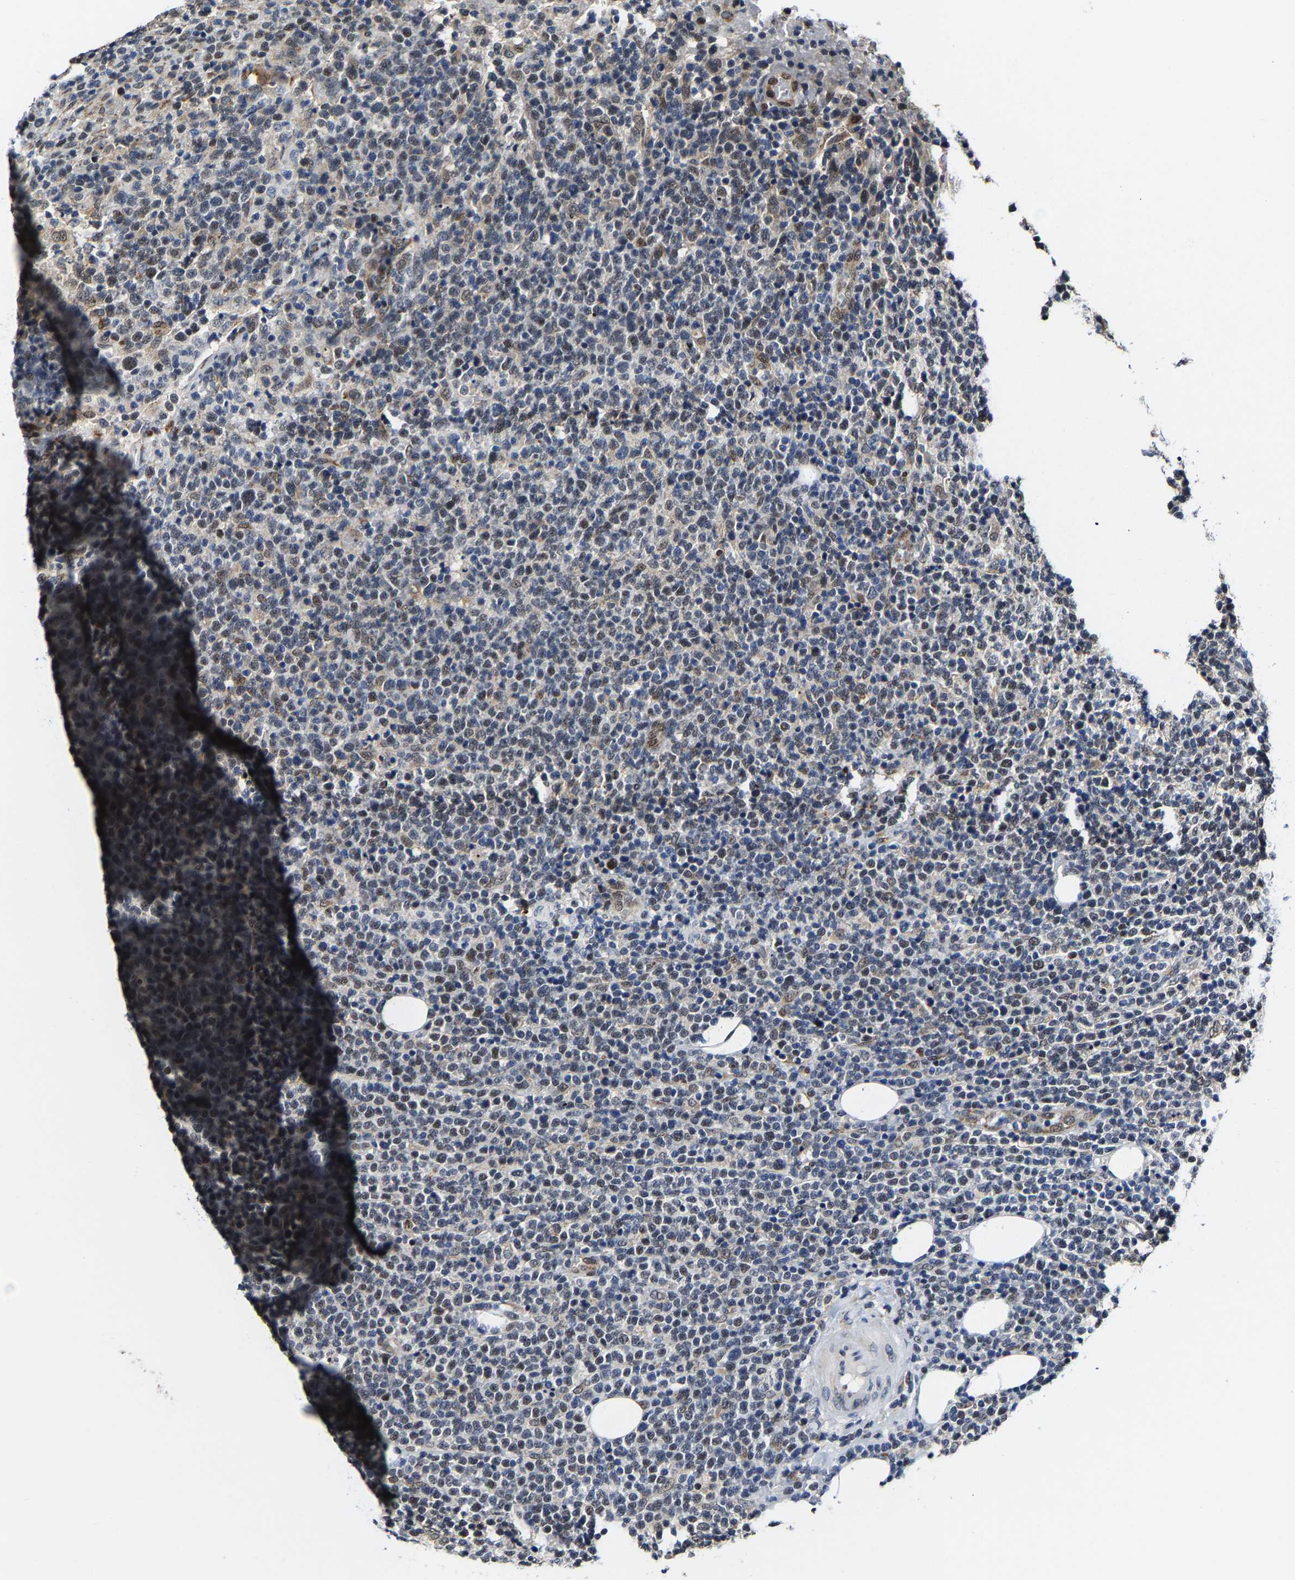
{"staining": {"intensity": "weak", "quantity": "25%-75%", "location": "nuclear"}, "tissue": "lymphoma", "cell_type": "Tumor cells", "image_type": "cancer", "snomed": [{"axis": "morphology", "description": "Malignant lymphoma, non-Hodgkin's type, High grade"}, {"axis": "topography", "description": "Lymph node"}], "caption": "Immunohistochemistry (DAB) staining of human lymphoma demonstrates weak nuclear protein staining in approximately 25%-75% of tumor cells.", "gene": "METTL1", "patient": {"sex": "male", "age": 61}}